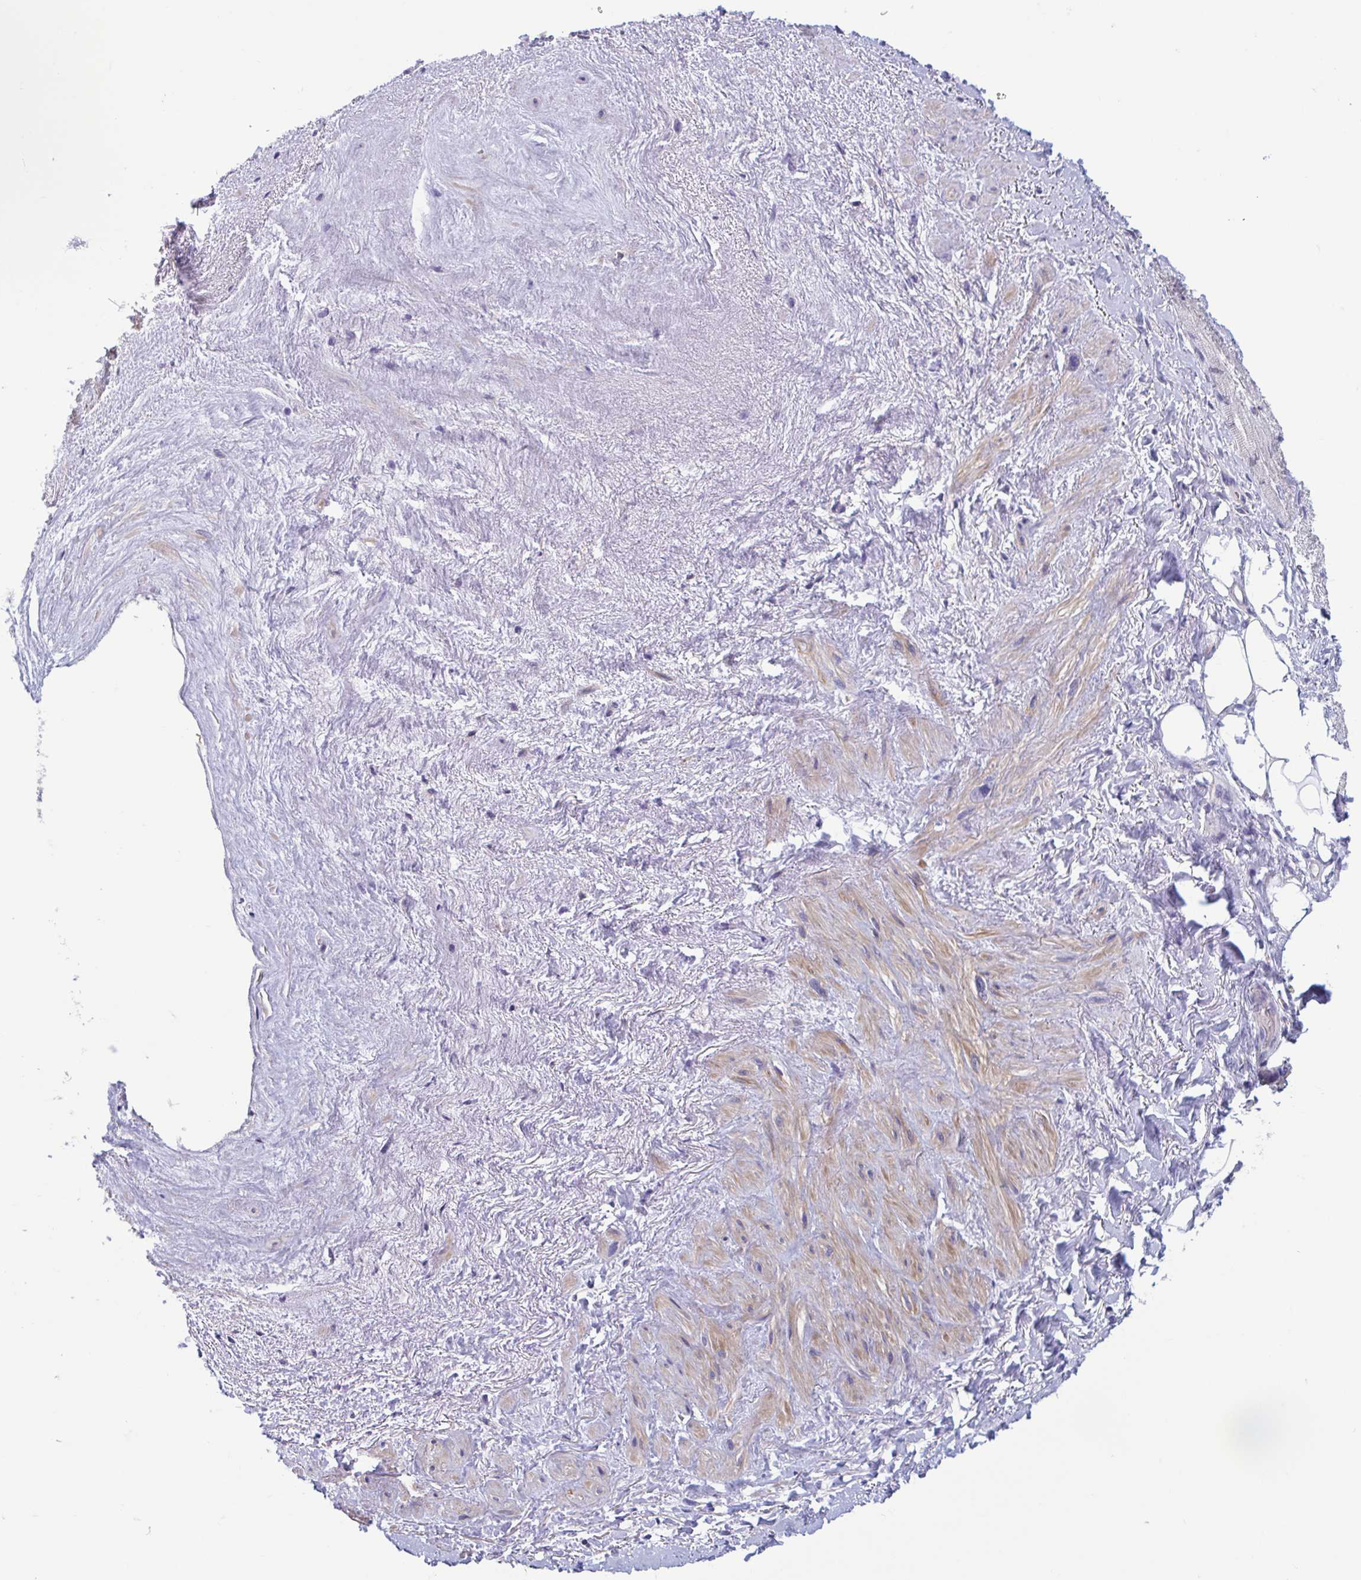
{"staining": {"intensity": "negative", "quantity": "none", "location": "none"}, "tissue": "heart muscle", "cell_type": "Cardiomyocytes", "image_type": "normal", "snomed": [{"axis": "morphology", "description": "Normal tissue, NOS"}, {"axis": "topography", "description": "Heart"}], "caption": "This is an IHC histopathology image of benign heart muscle. There is no staining in cardiomyocytes.", "gene": "MORC4", "patient": {"sex": "male", "age": 62}}